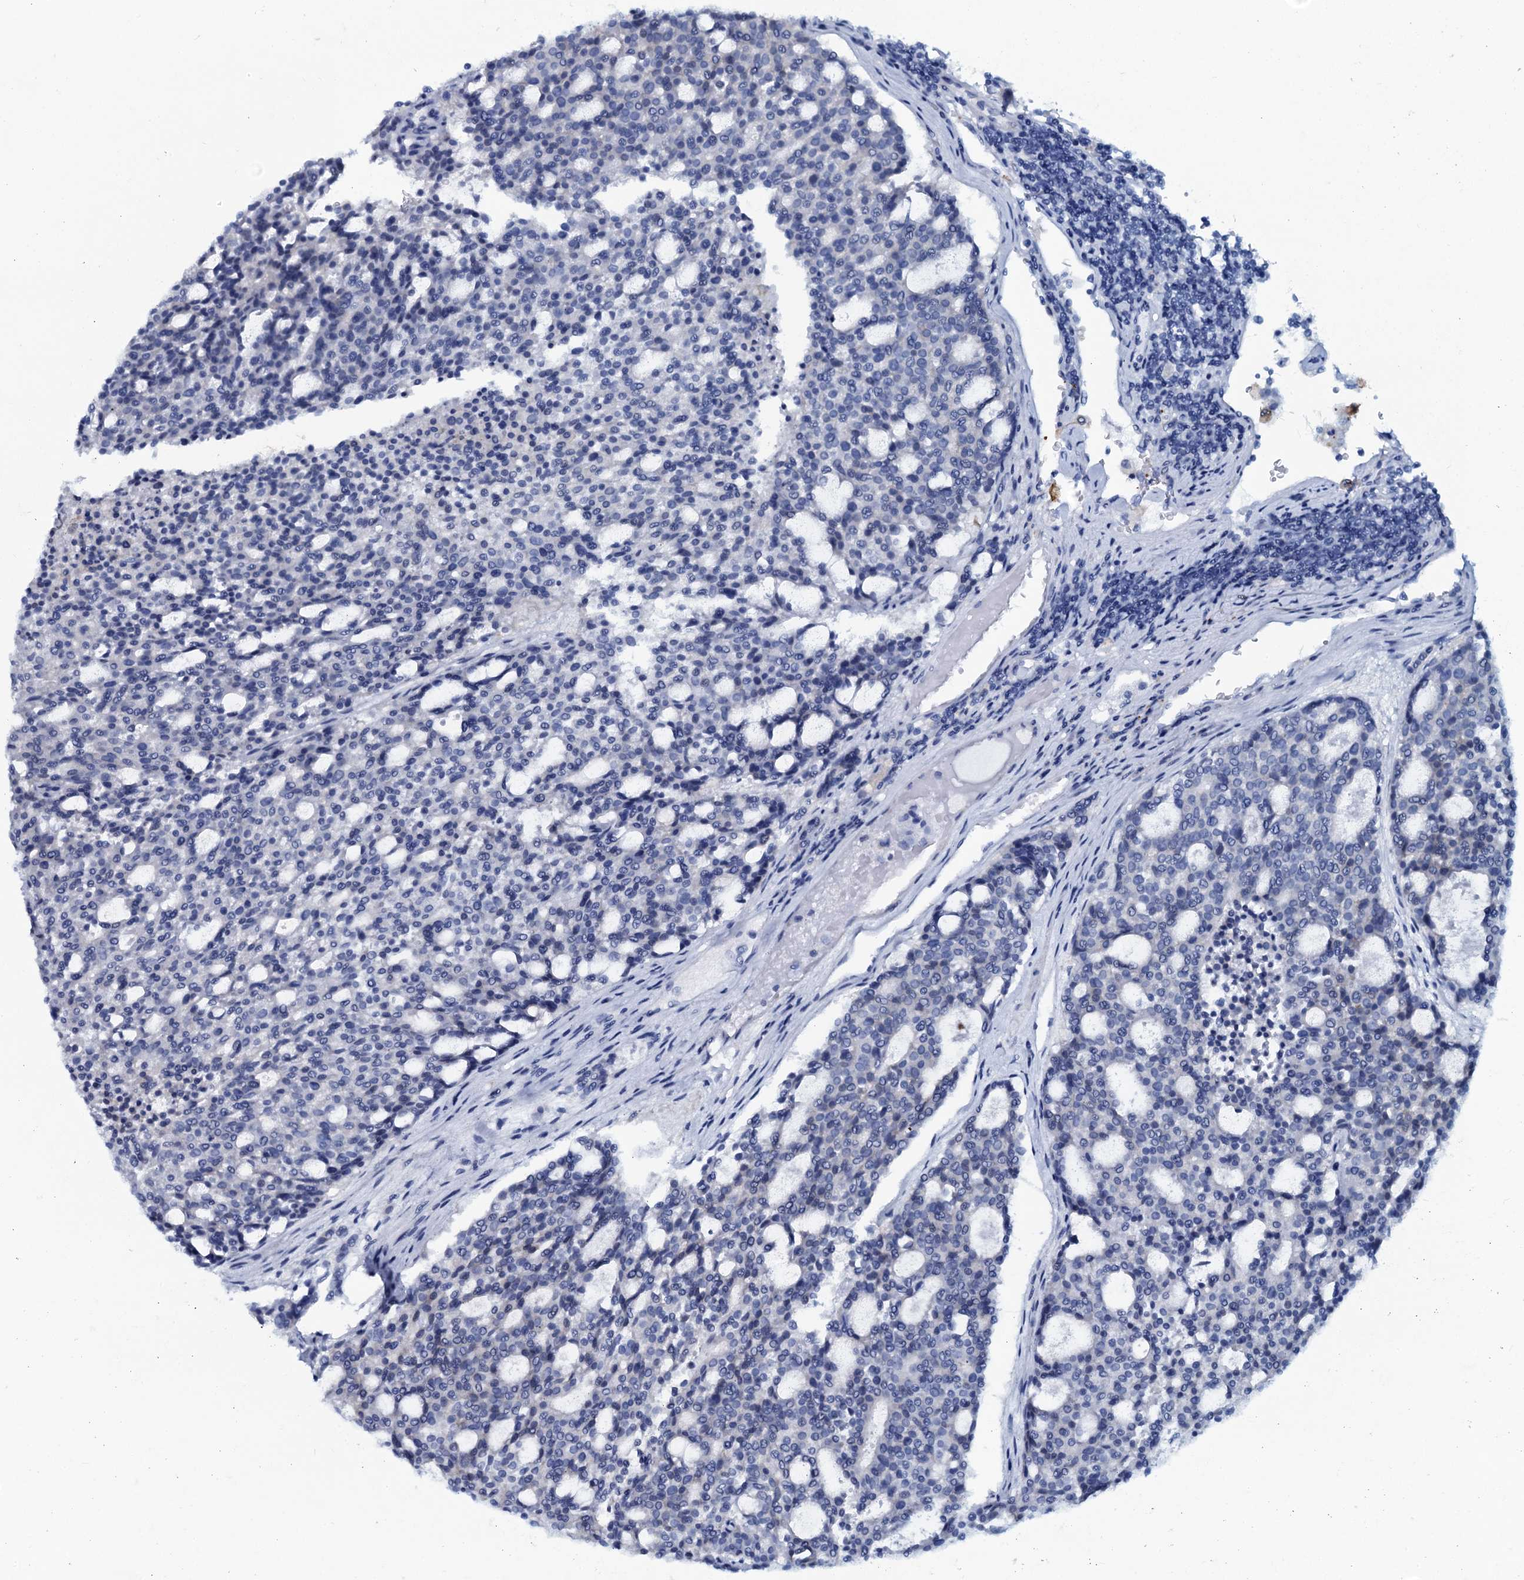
{"staining": {"intensity": "negative", "quantity": "none", "location": "none"}, "tissue": "carcinoid", "cell_type": "Tumor cells", "image_type": "cancer", "snomed": [{"axis": "morphology", "description": "Carcinoid, malignant, NOS"}, {"axis": "topography", "description": "Pancreas"}], "caption": "Tumor cells are negative for brown protein staining in malignant carcinoid.", "gene": "SLC4A7", "patient": {"sex": "female", "age": 54}}